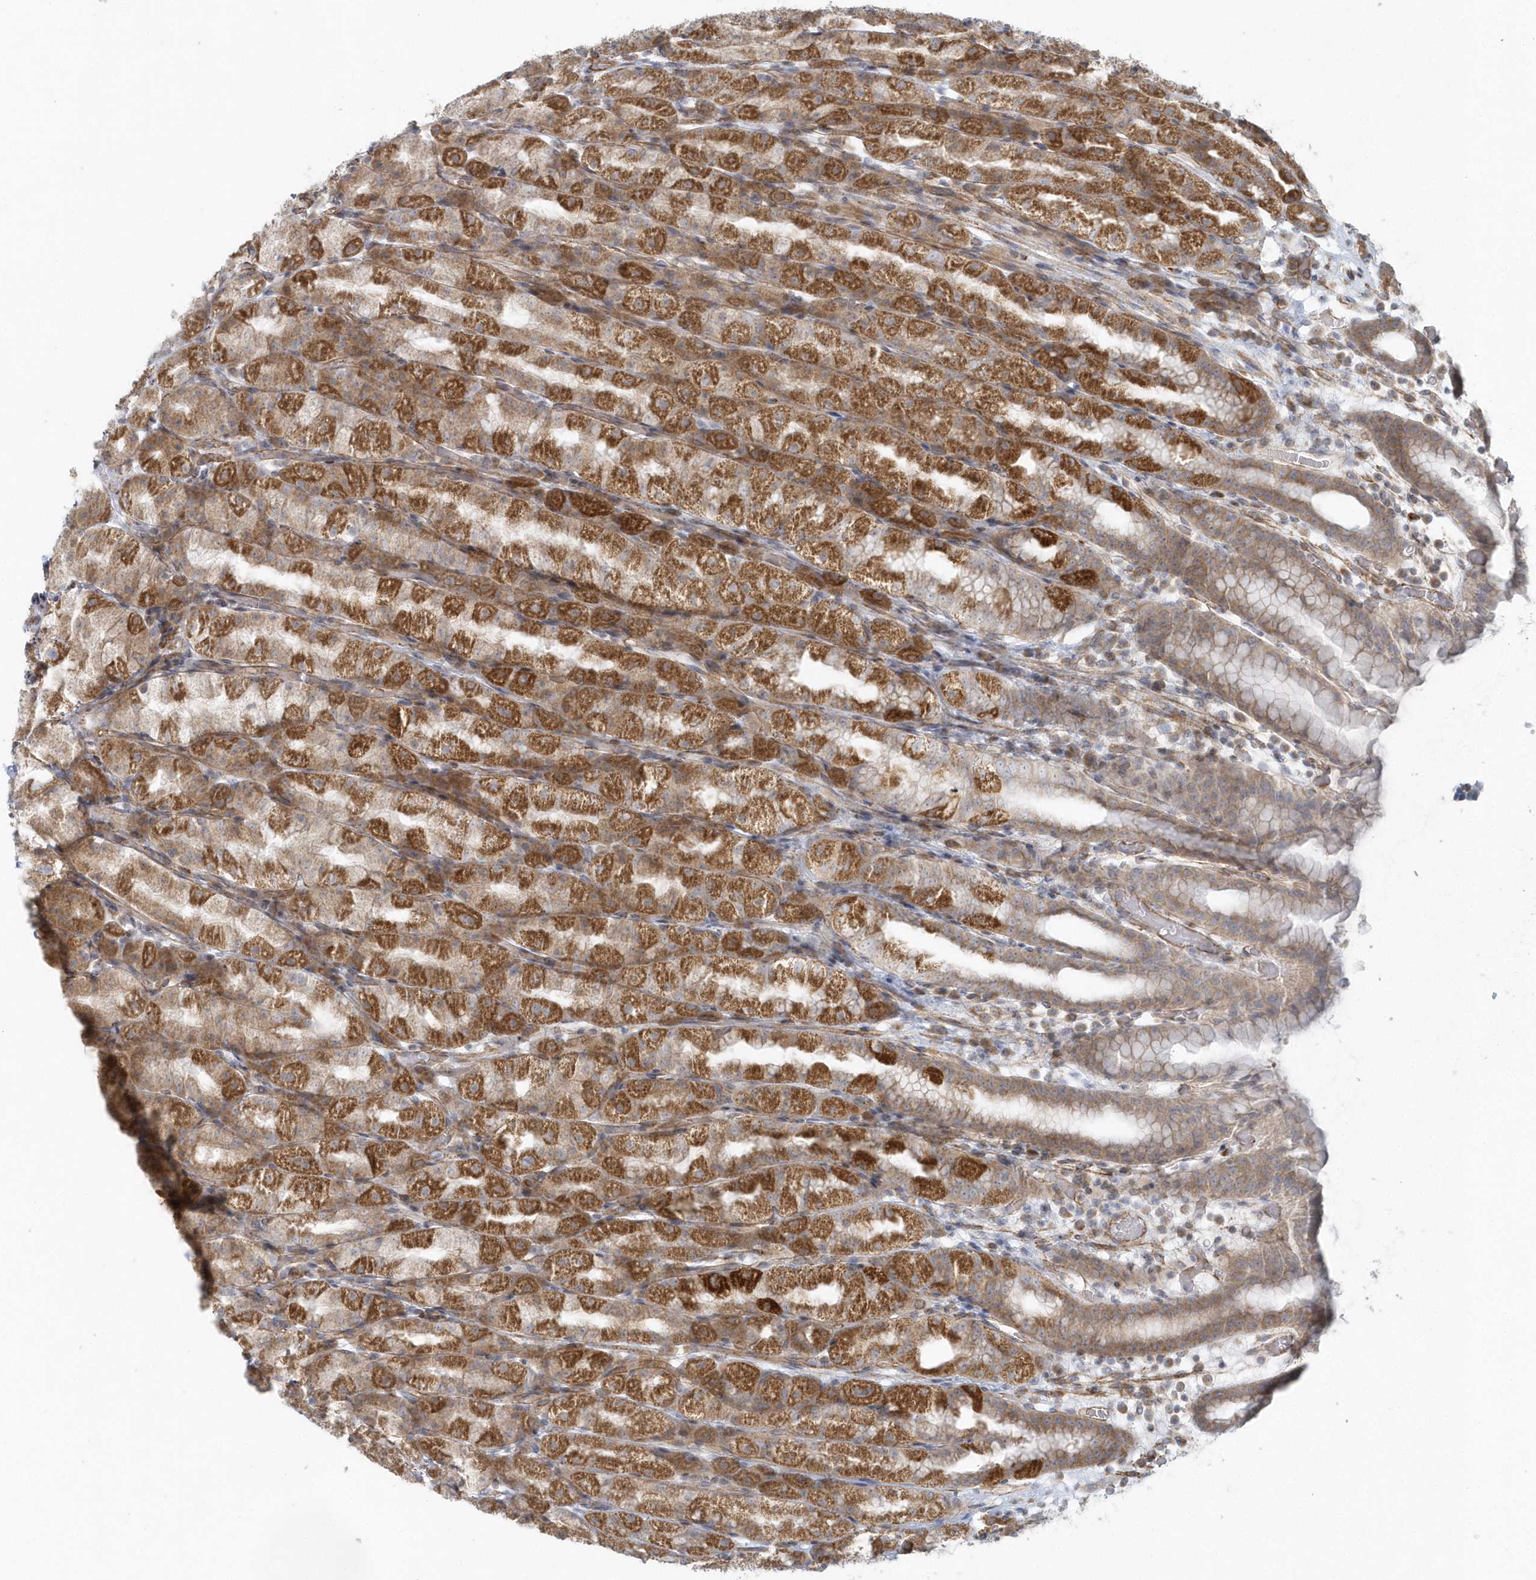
{"staining": {"intensity": "moderate", "quantity": "25%-75%", "location": "cytoplasmic/membranous"}, "tissue": "stomach", "cell_type": "Glandular cells", "image_type": "normal", "snomed": [{"axis": "morphology", "description": "Normal tissue, NOS"}, {"axis": "topography", "description": "Stomach, upper"}], "caption": "Glandular cells demonstrate medium levels of moderate cytoplasmic/membranous positivity in approximately 25%-75% of cells in benign stomach. (Stains: DAB (3,3'-diaminobenzidine) in brown, nuclei in blue, Microscopy: brightfield microscopy at high magnification).", "gene": "GPR152", "patient": {"sex": "male", "age": 68}}